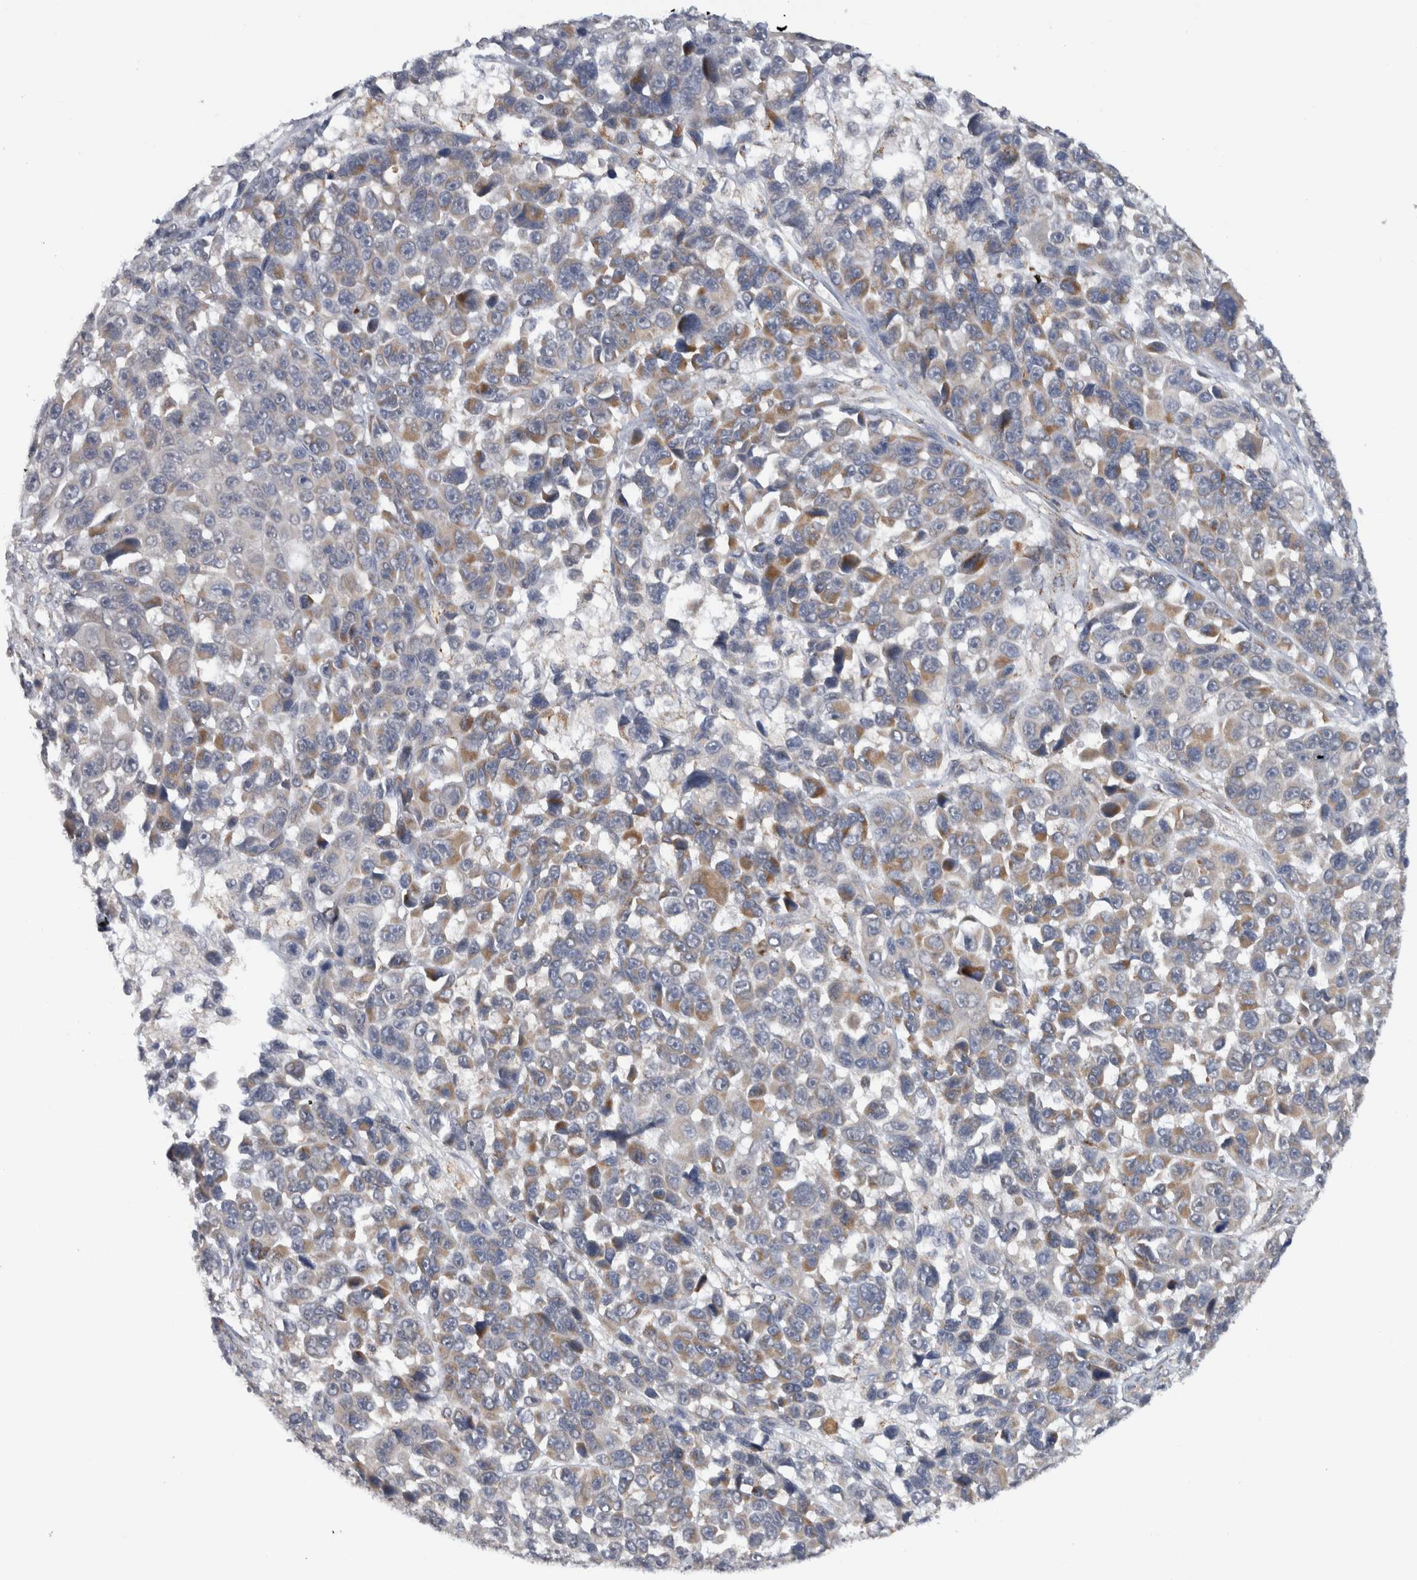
{"staining": {"intensity": "moderate", "quantity": "25%-75%", "location": "cytoplasmic/membranous"}, "tissue": "melanoma", "cell_type": "Tumor cells", "image_type": "cancer", "snomed": [{"axis": "morphology", "description": "Malignant melanoma, NOS"}, {"axis": "topography", "description": "Skin"}], "caption": "Immunohistochemistry (IHC) photomicrograph of neoplastic tissue: malignant melanoma stained using immunohistochemistry demonstrates medium levels of moderate protein expression localized specifically in the cytoplasmic/membranous of tumor cells, appearing as a cytoplasmic/membranous brown color.", "gene": "RAB18", "patient": {"sex": "male", "age": 53}}